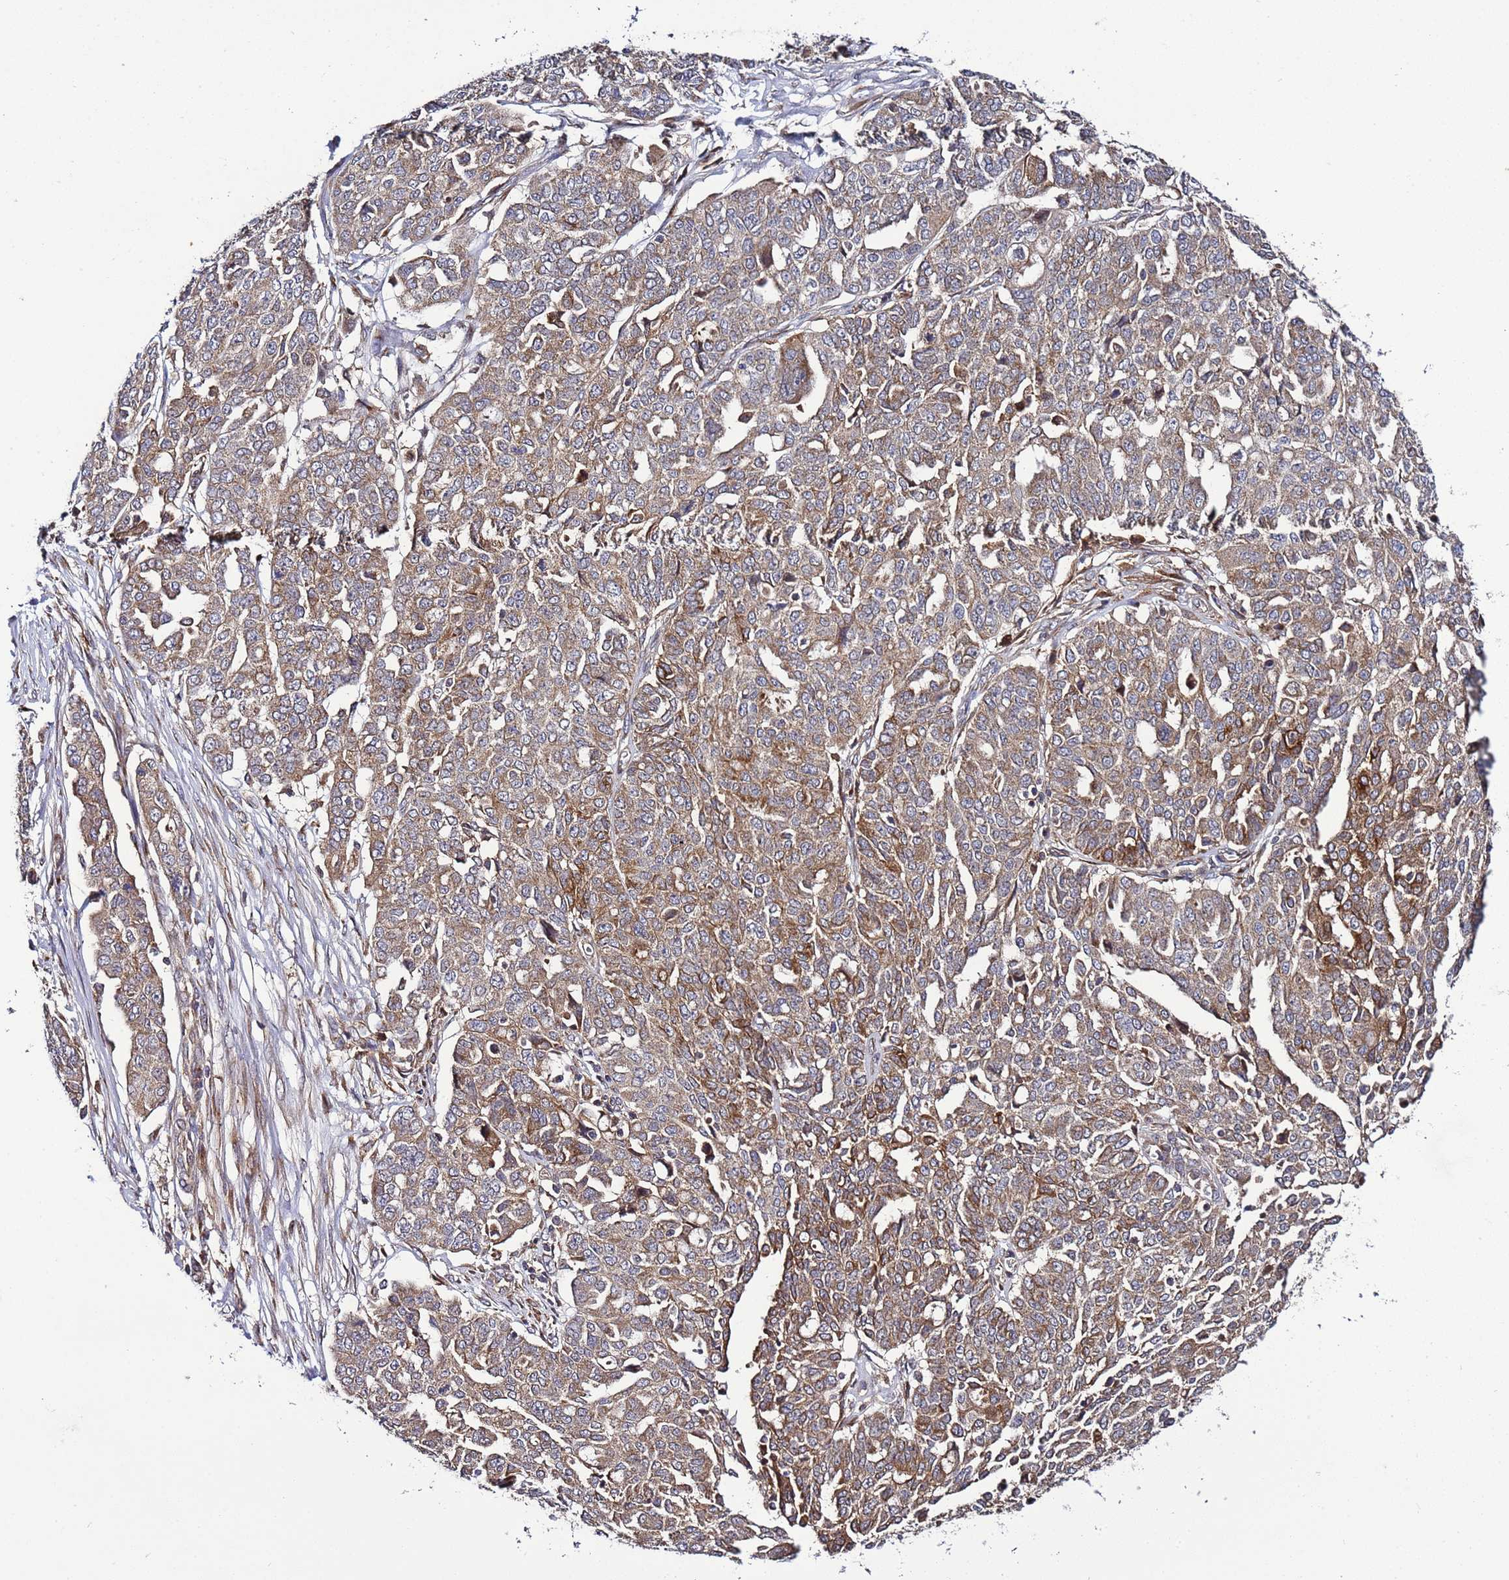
{"staining": {"intensity": "moderate", "quantity": ">75%", "location": "cytoplasmic/membranous"}, "tissue": "ovarian cancer", "cell_type": "Tumor cells", "image_type": "cancer", "snomed": [{"axis": "morphology", "description": "Cystadenocarcinoma, serous, NOS"}, {"axis": "topography", "description": "Soft tissue"}, {"axis": "topography", "description": "Ovary"}], "caption": "Ovarian cancer (serous cystadenocarcinoma) stained with immunohistochemistry displays moderate cytoplasmic/membranous staining in approximately >75% of tumor cells.", "gene": "TMEM176B", "patient": {"sex": "female", "age": 57}}